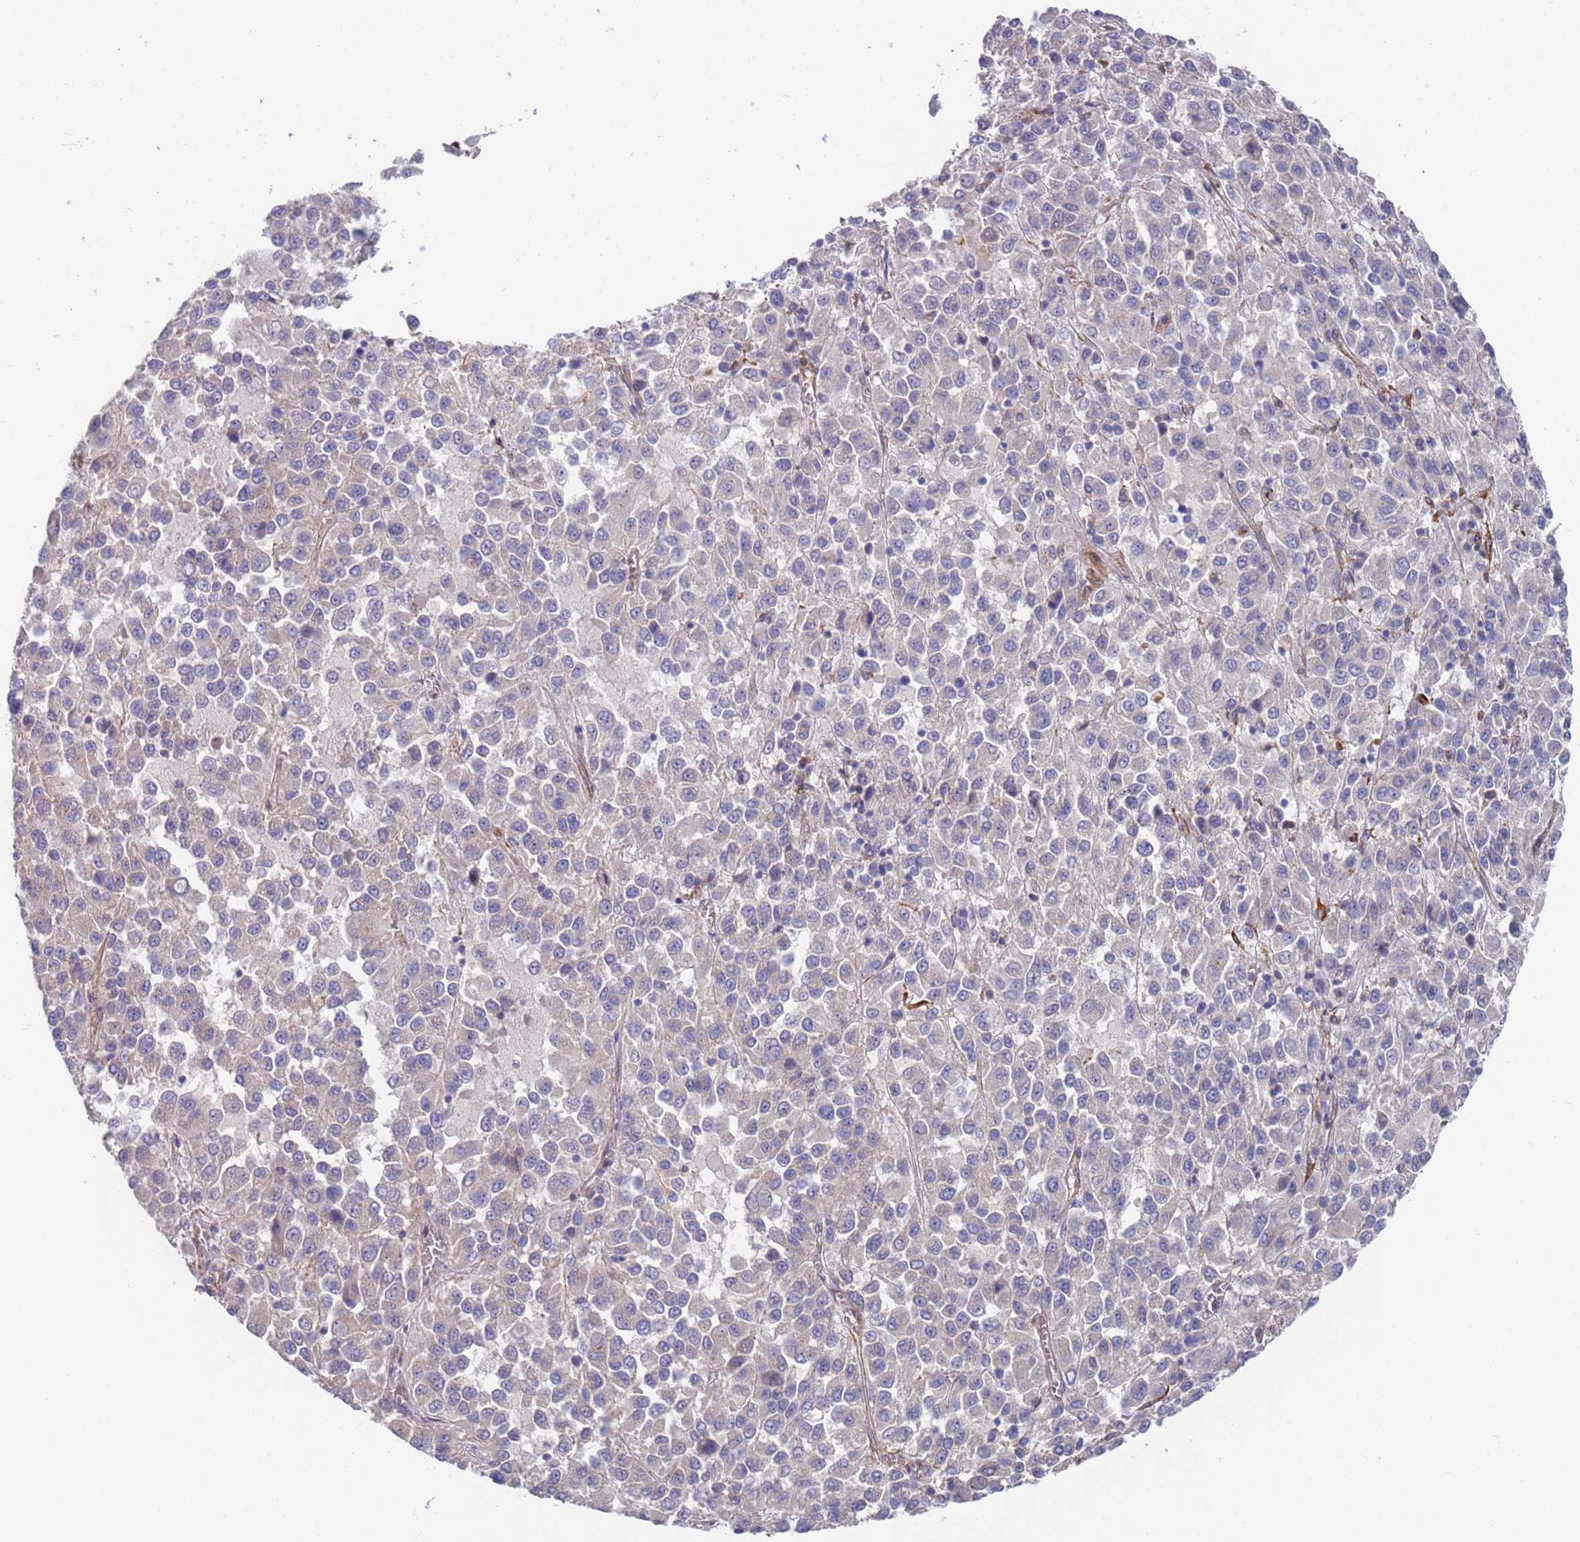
{"staining": {"intensity": "negative", "quantity": "none", "location": "none"}, "tissue": "melanoma", "cell_type": "Tumor cells", "image_type": "cancer", "snomed": [{"axis": "morphology", "description": "Malignant melanoma, Metastatic site"}, {"axis": "topography", "description": "Lung"}], "caption": "Immunohistochemical staining of malignant melanoma (metastatic site) demonstrates no significant expression in tumor cells.", "gene": "JAKMIP2", "patient": {"sex": "male", "age": 64}}